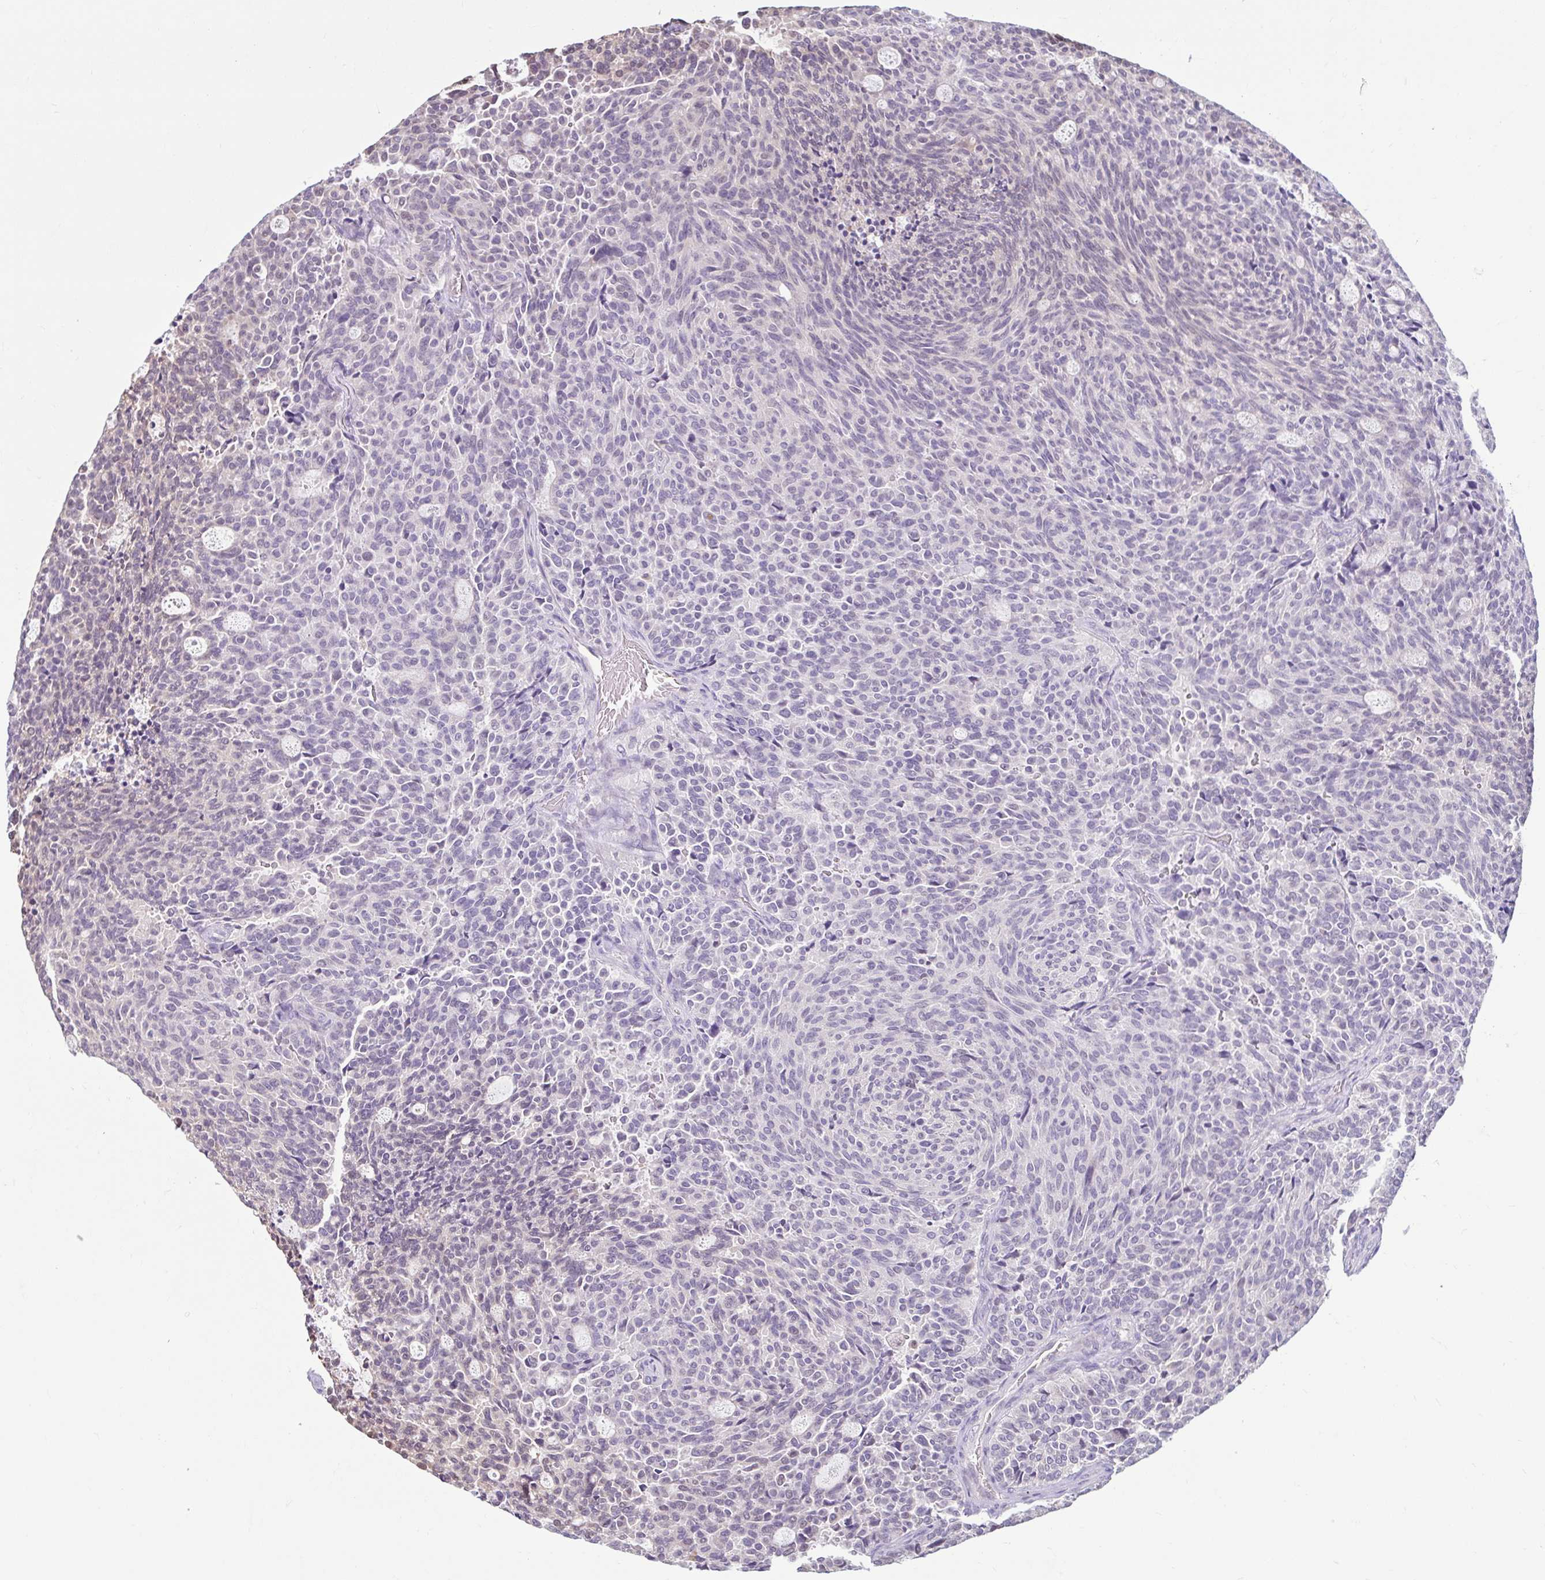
{"staining": {"intensity": "negative", "quantity": "none", "location": "none"}, "tissue": "carcinoid", "cell_type": "Tumor cells", "image_type": "cancer", "snomed": [{"axis": "morphology", "description": "Carcinoid, malignant, NOS"}, {"axis": "topography", "description": "Pancreas"}], "caption": "Micrograph shows no significant protein positivity in tumor cells of carcinoid.", "gene": "CDH19", "patient": {"sex": "female", "age": 54}}